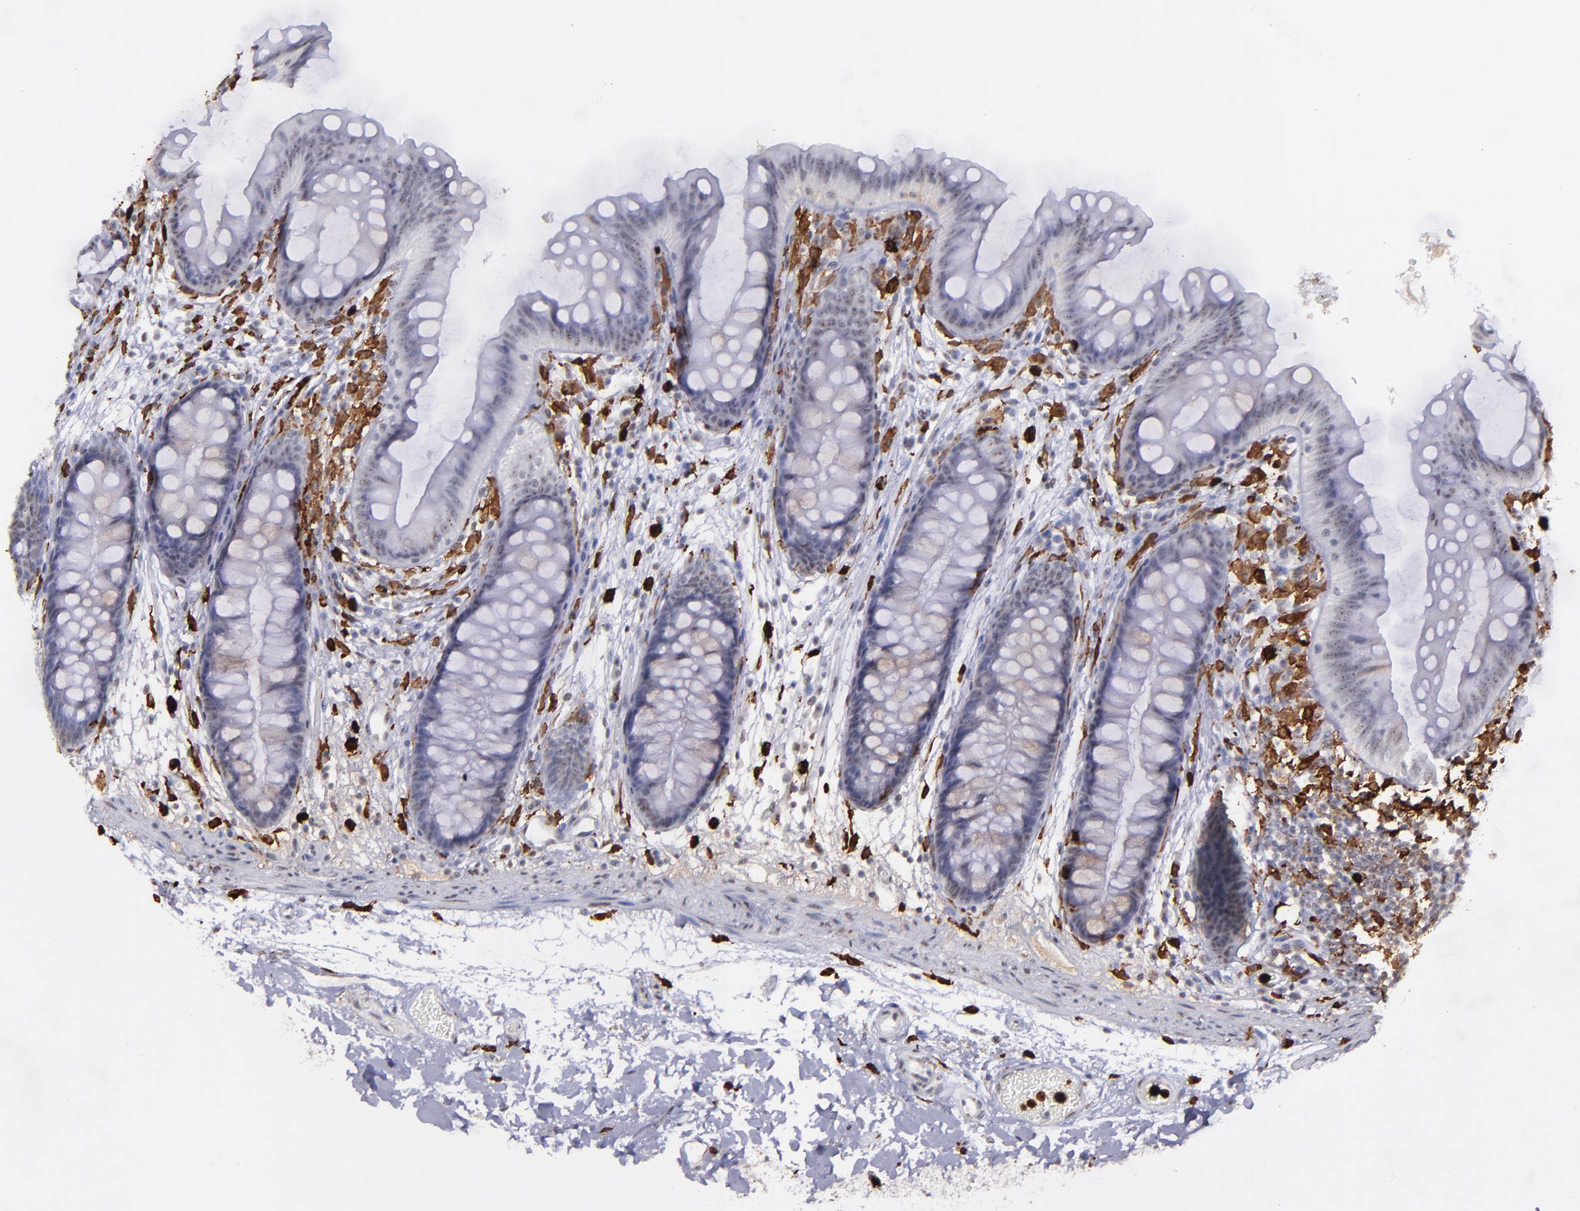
{"staining": {"intensity": "negative", "quantity": "none", "location": "none"}, "tissue": "colon", "cell_type": "Endothelial cells", "image_type": "normal", "snomed": [{"axis": "morphology", "description": "Normal tissue, NOS"}, {"axis": "topography", "description": "Smooth muscle"}, {"axis": "topography", "description": "Colon"}], "caption": "The image reveals no significant expression in endothelial cells of colon.", "gene": "NCF2", "patient": {"sex": "male", "age": 67}}